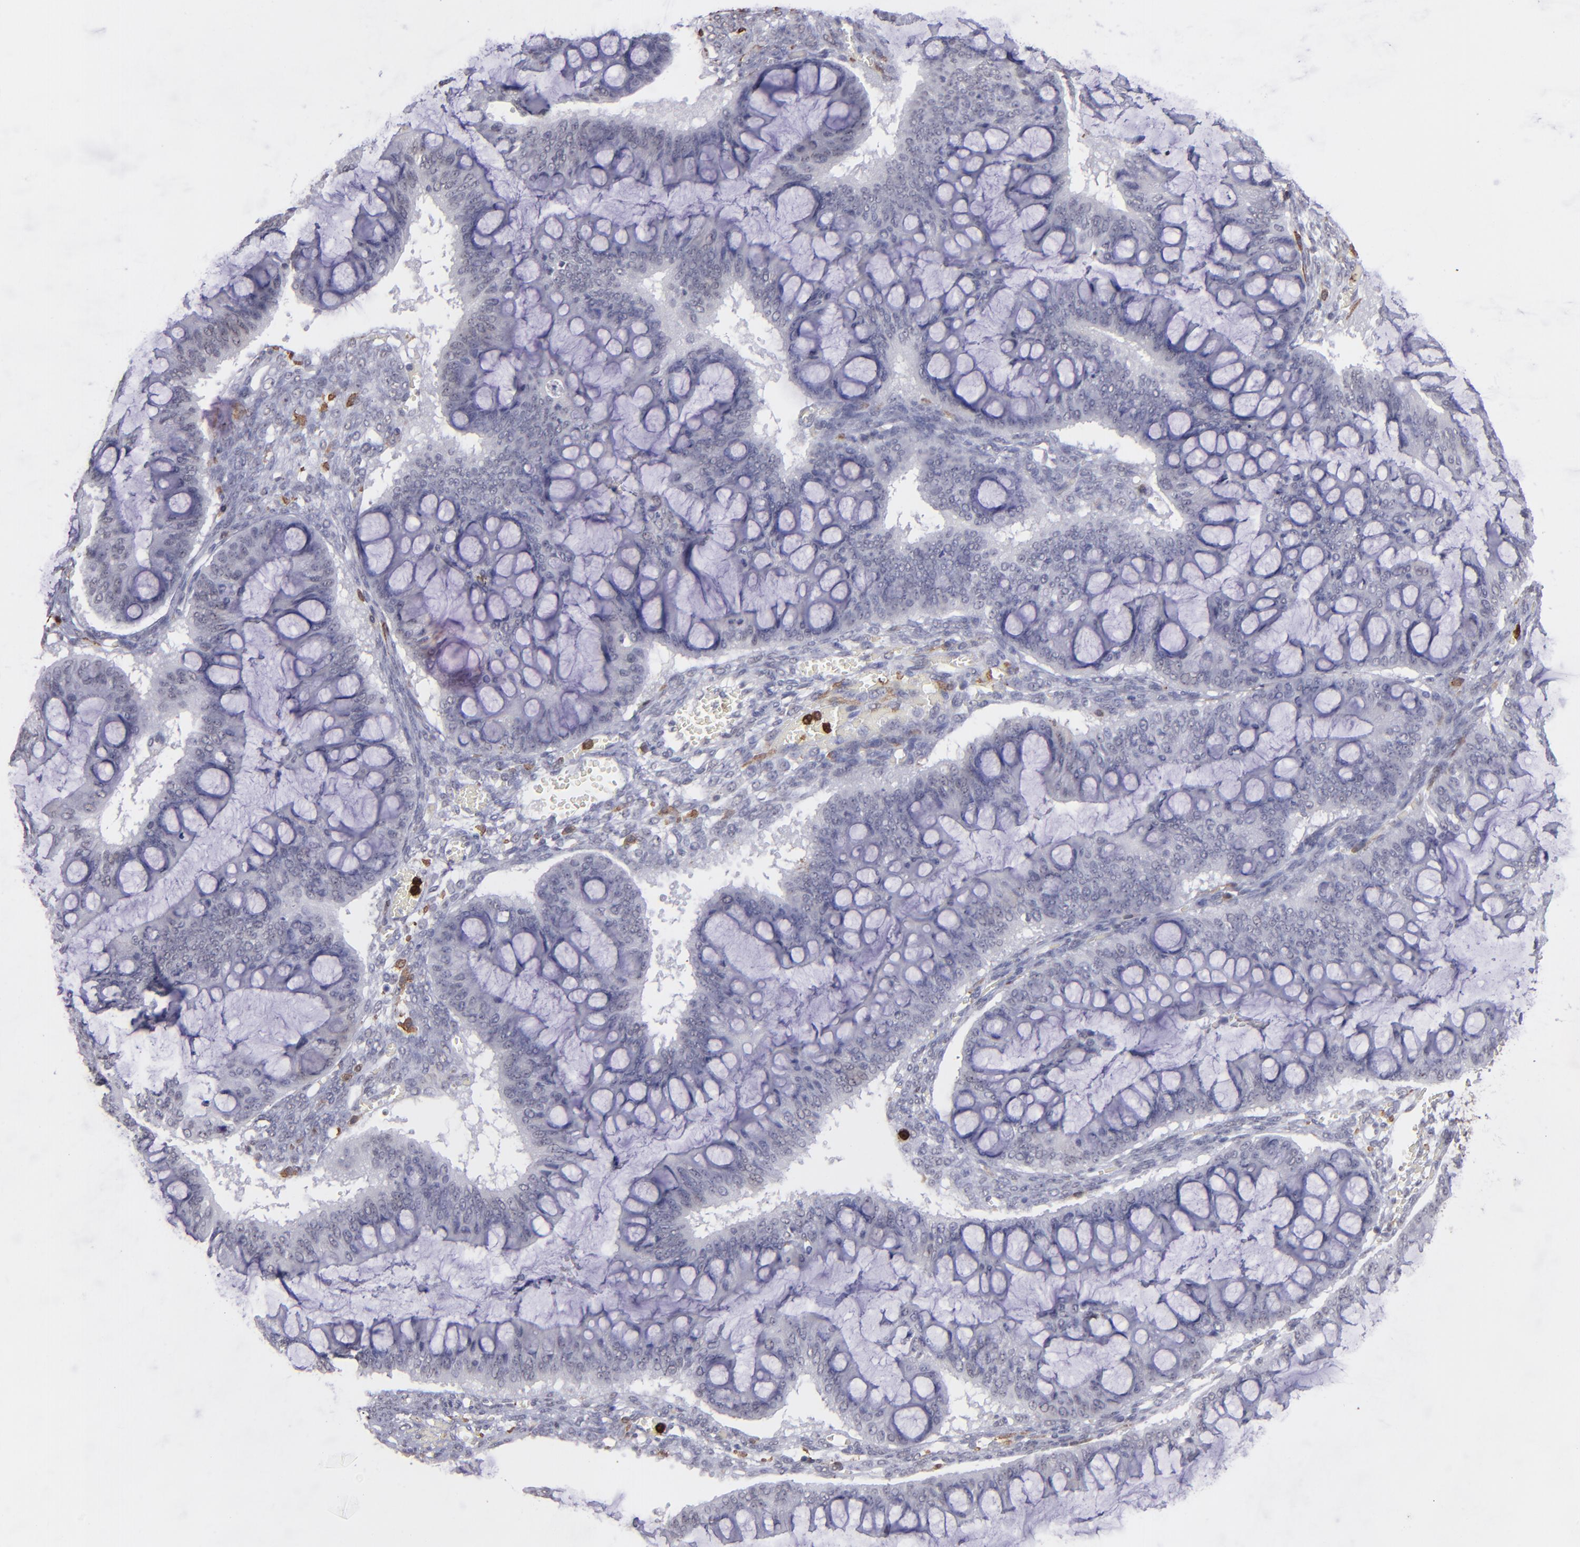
{"staining": {"intensity": "negative", "quantity": "none", "location": "none"}, "tissue": "ovarian cancer", "cell_type": "Tumor cells", "image_type": "cancer", "snomed": [{"axis": "morphology", "description": "Cystadenocarcinoma, mucinous, NOS"}, {"axis": "topography", "description": "Ovary"}], "caption": "Tumor cells are negative for protein expression in human ovarian cancer. (DAB immunohistochemistry with hematoxylin counter stain).", "gene": "NCF2", "patient": {"sex": "female", "age": 73}}